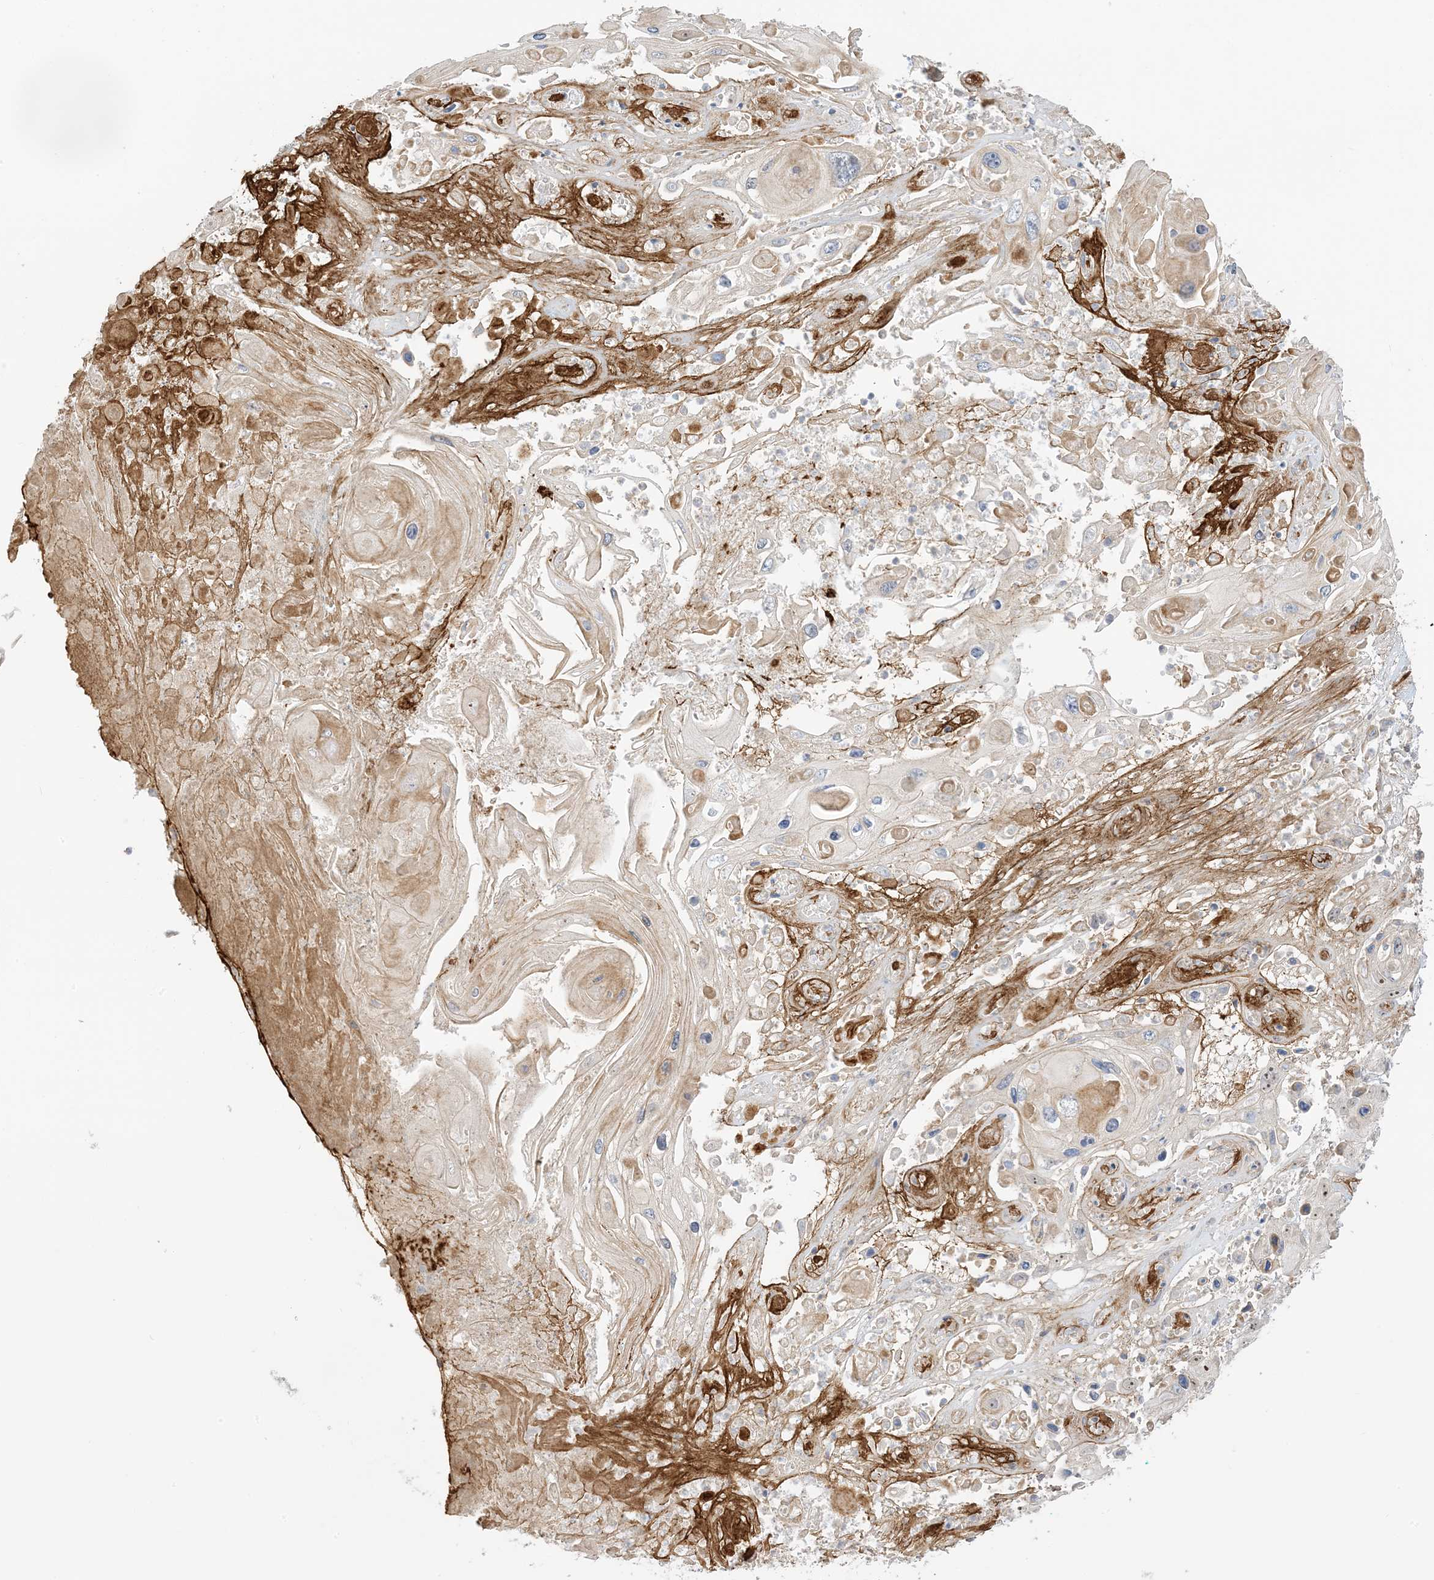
{"staining": {"intensity": "weak", "quantity": "25%-75%", "location": "cytoplasmic/membranous,nuclear"}, "tissue": "skin cancer", "cell_type": "Tumor cells", "image_type": "cancer", "snomed": [{"axis": "morphology", "description": "Squamous cell carcinoma, NOS"}, {"axis": "topography", "description": "Skin"}], "caption": "Human skin cancer (squamous cell carcinoma) stained with a protein marker displays weak staining in tumor cells.", "gene": "ETAA1", "patient": {"sex": "male", "age": 55}}